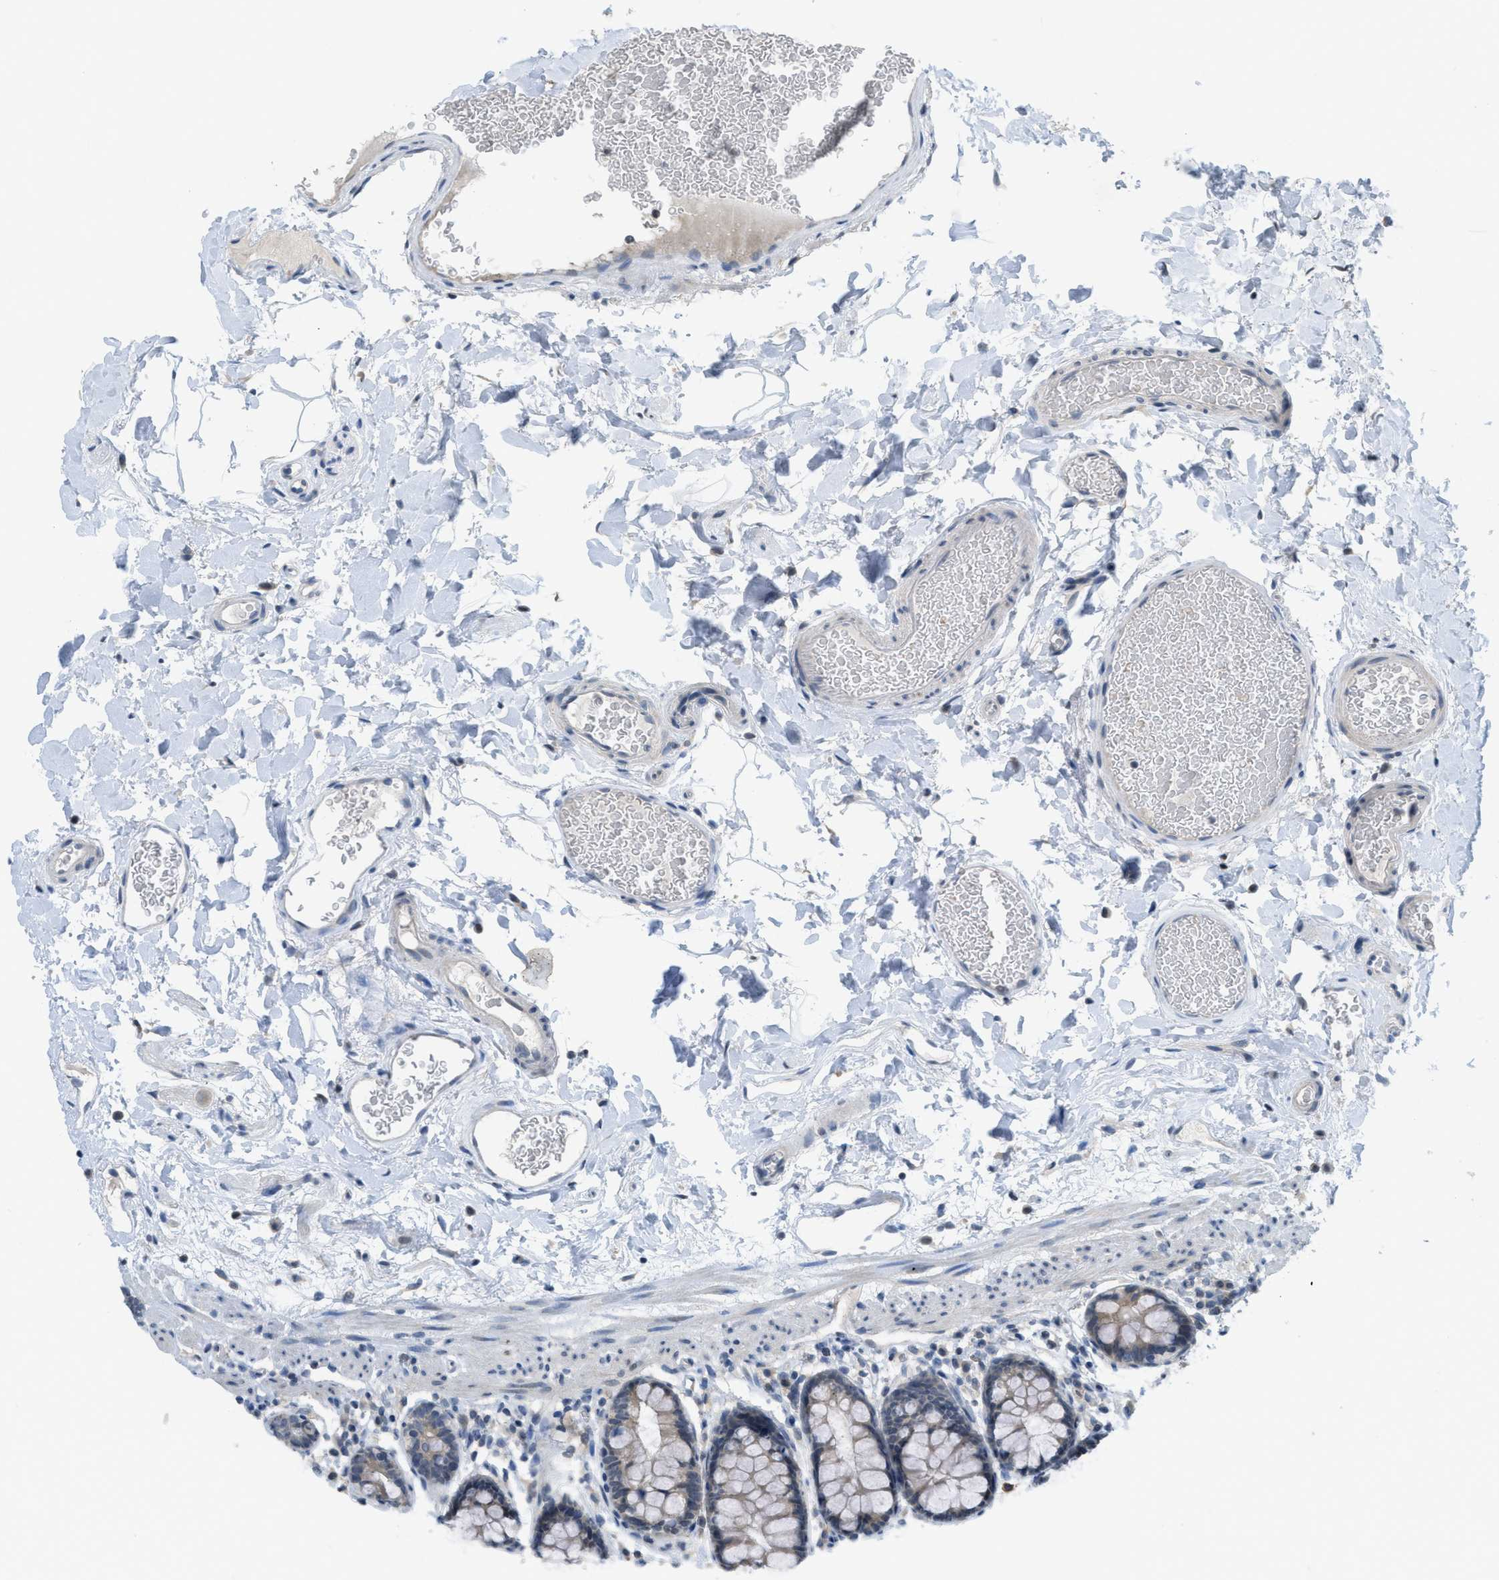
{"staining": {"intensity": "negative", "quantity": "none", "location": "none"}, "tissue": "colon", "cell_type": "Endothelial cells", "image_type": "normal", "snomed": [{"axis": "morphology", "description": "Normal tissue, NOS"}, {"axis": "topography", "description": "Colon"}], "caption": "An image of colon stained for a protein exhibits no brown staining in endothelial cells. (Immunohistochemistry, brightfield microscopy, high magnification).", "gene": "TXNDC2", "patient": {"sex": "female", "age": 80}}